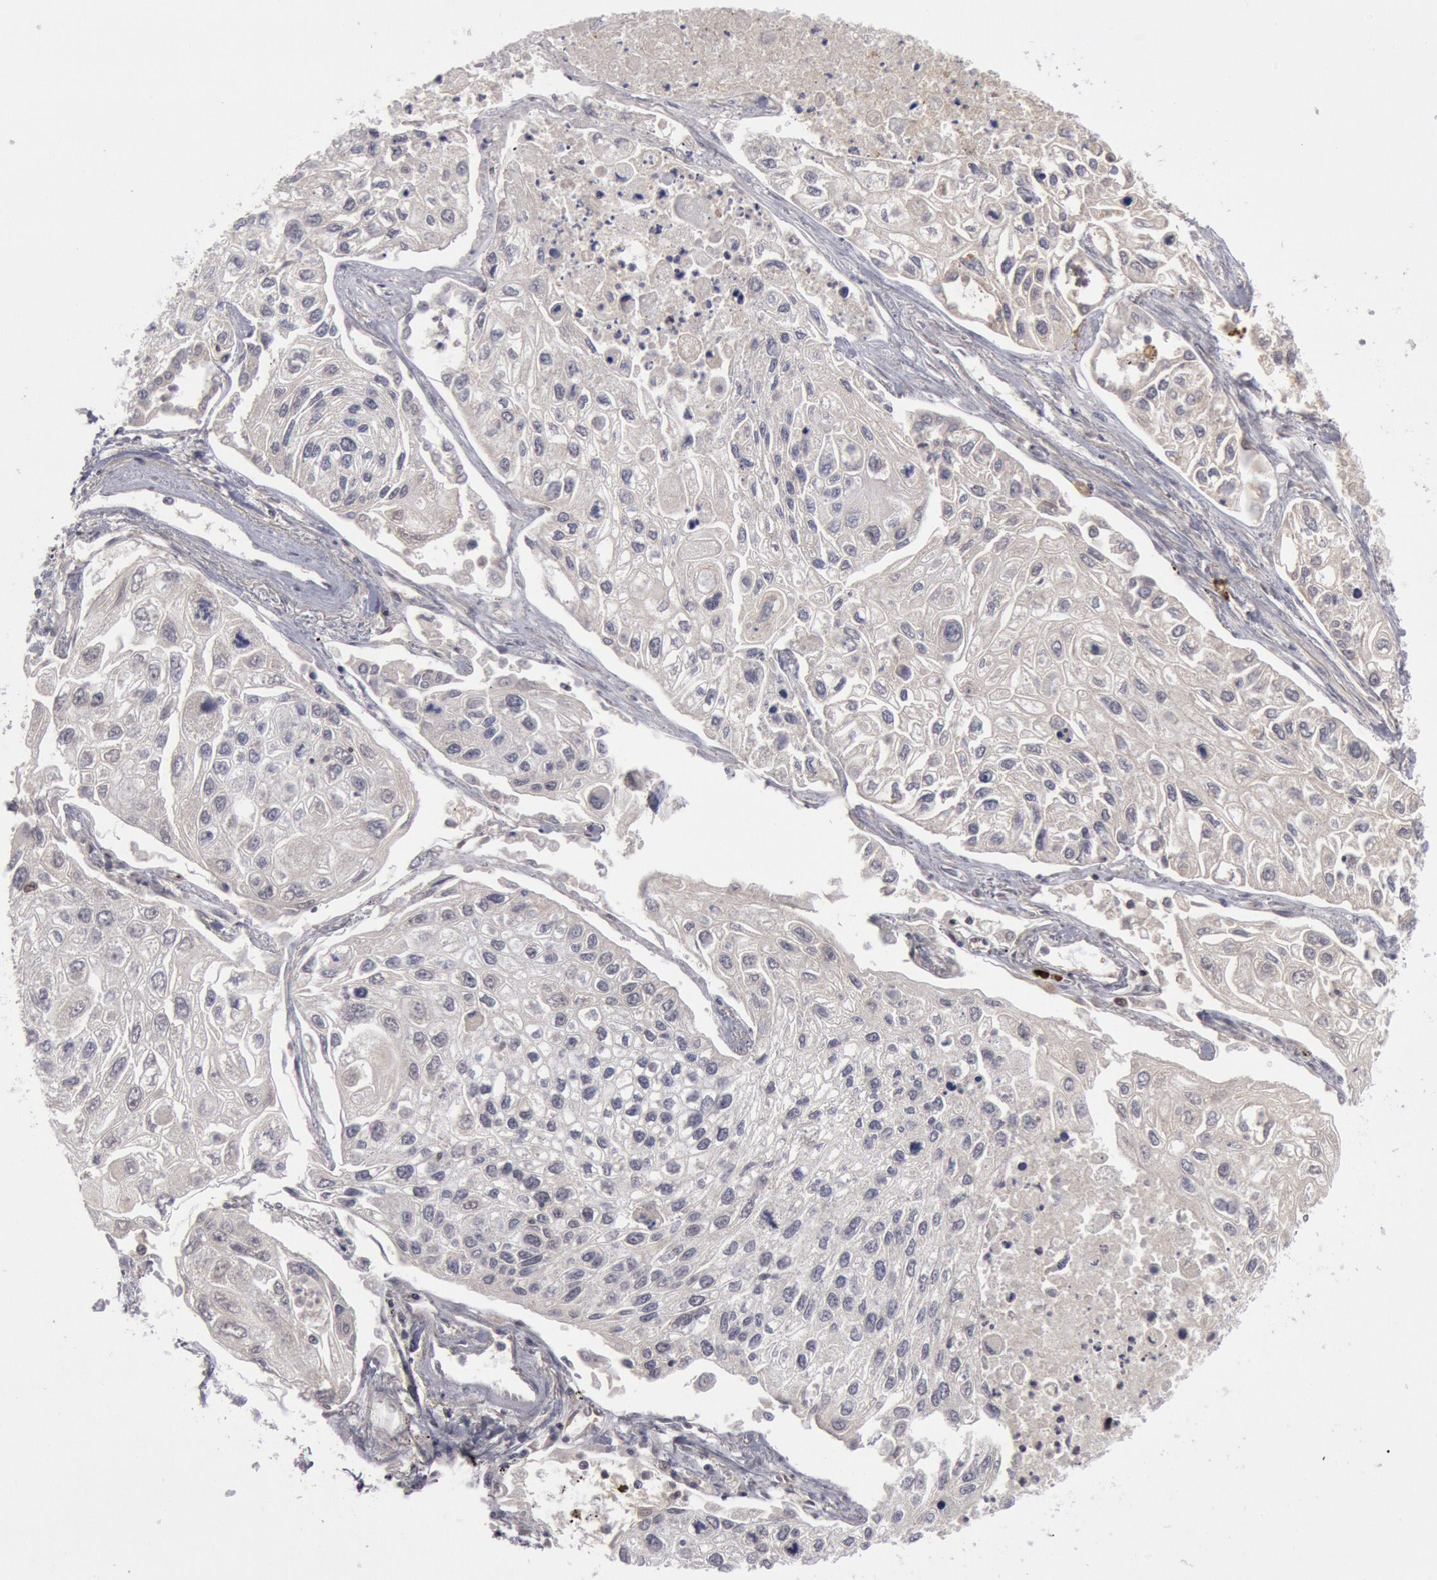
{"staining": {"intensity": "negative", "quantity": "none", "location": "none"}, "tissue": "lung cancer", "cell_type": "Tumor cells", "image_type": "cancer", "snomed": [{"axis": "morphology", "description": "Squamous cell carcinoma, NOS"}, {"axis": "topography", "description": "Lung"}], "caption": "Tumor cells are negative for brown protein staining in lung cancer.", "gene": "PPP4R3B", "patient": {"sex": "male", "age": 75}}